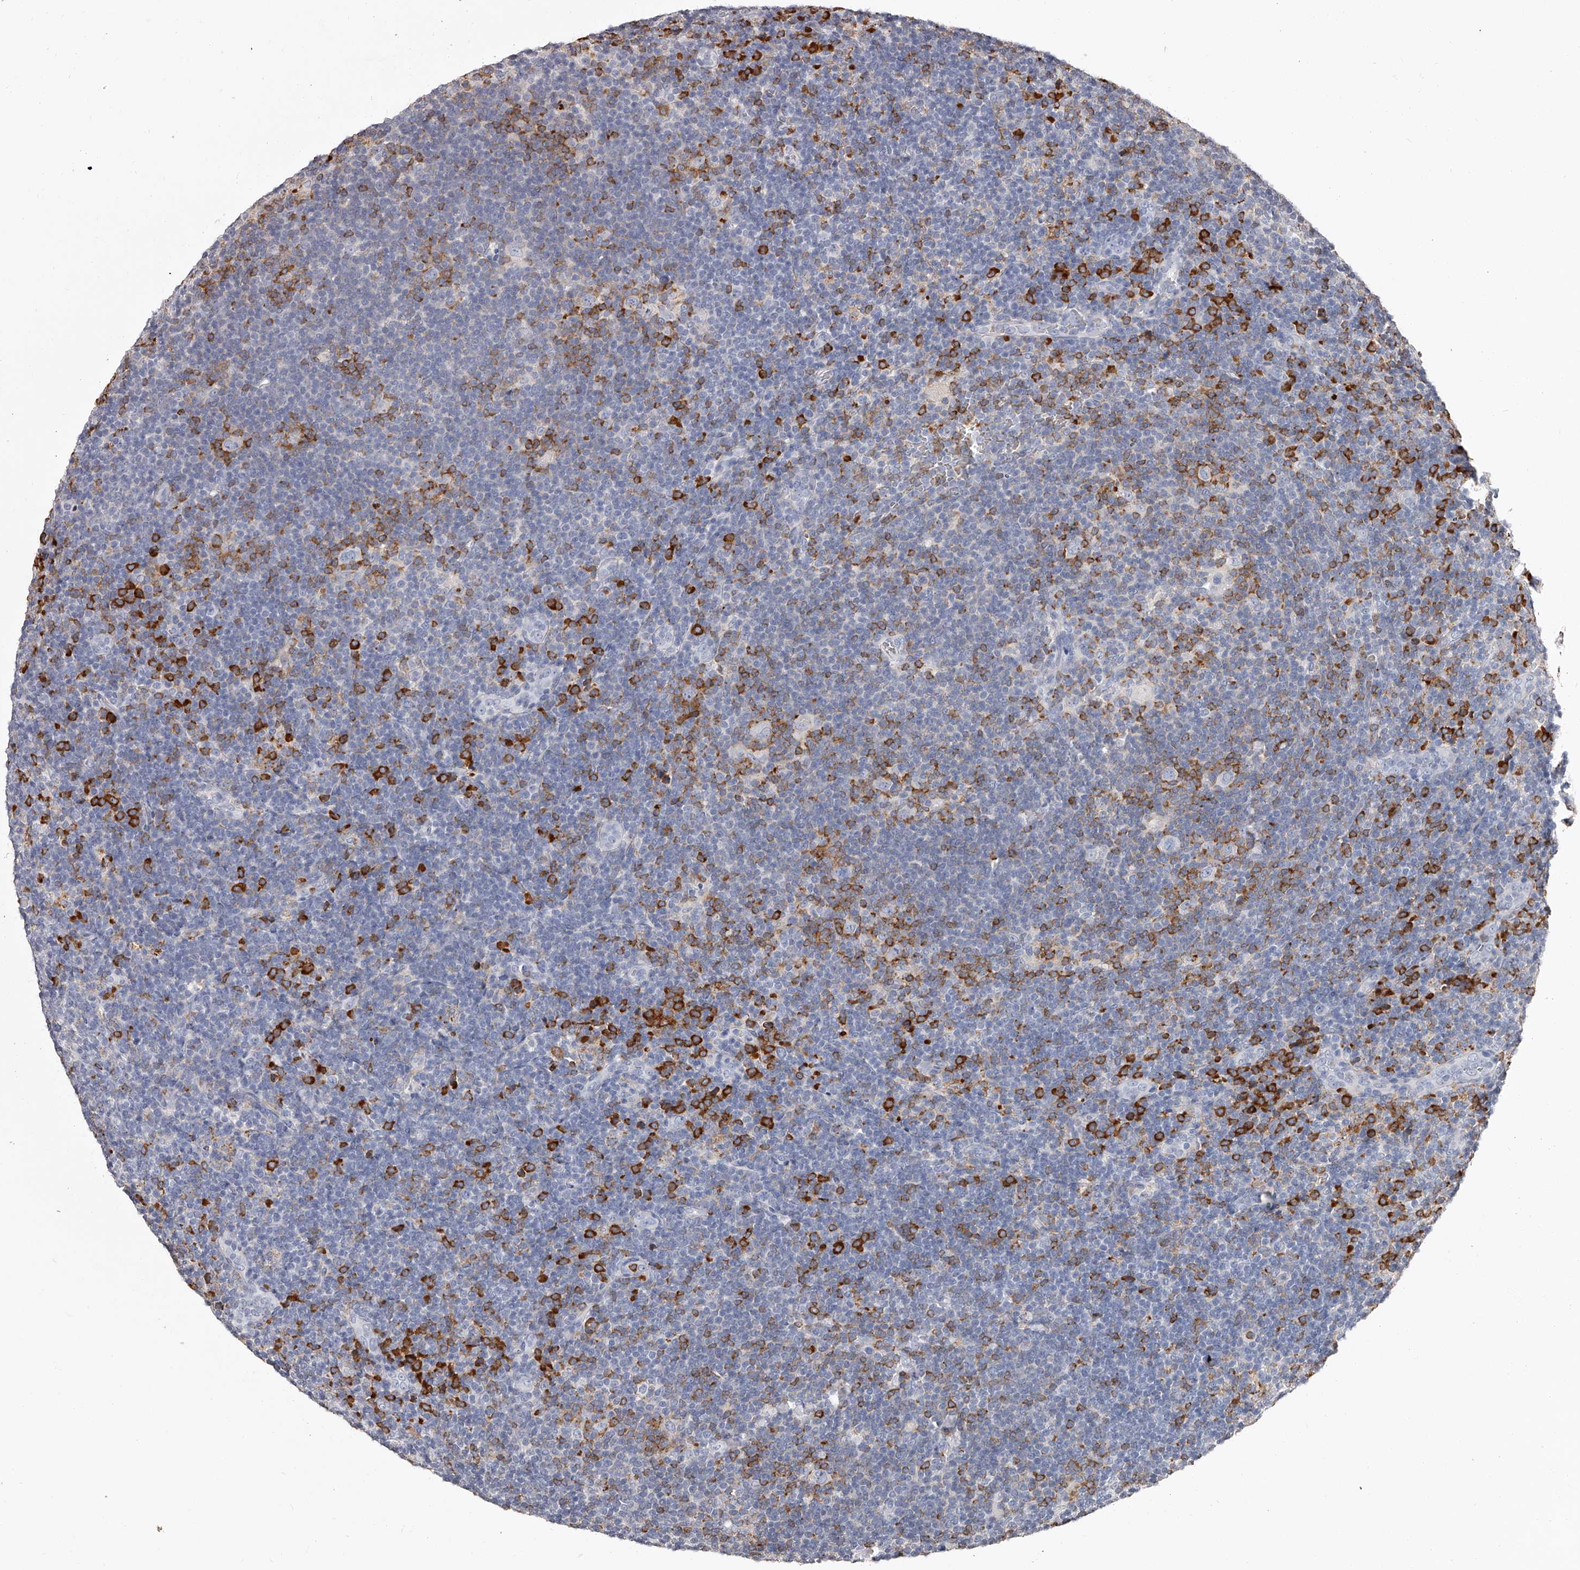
{"staining": {"intensity": "negative", "quantity": "none", "location": "none"}, "tissue": "lymphoma", "cell_type": "Tumor cells", "image_type": "cancer", "snomed": [{"axis": "morphology", "description": "Hodgkin's disease, NOS"}, {"axis": "topography", "description": "Lymph node"}], "caption": "Tumor cells show no significant staining in Hodgkin's disease. (DAB (3,3'-diaminobenzidine) immunohistochemistry visualized using brightfield microscopy, high magnification).", "gene": "PACSIN1", "patient": {"sex": "female", "age": 57}}